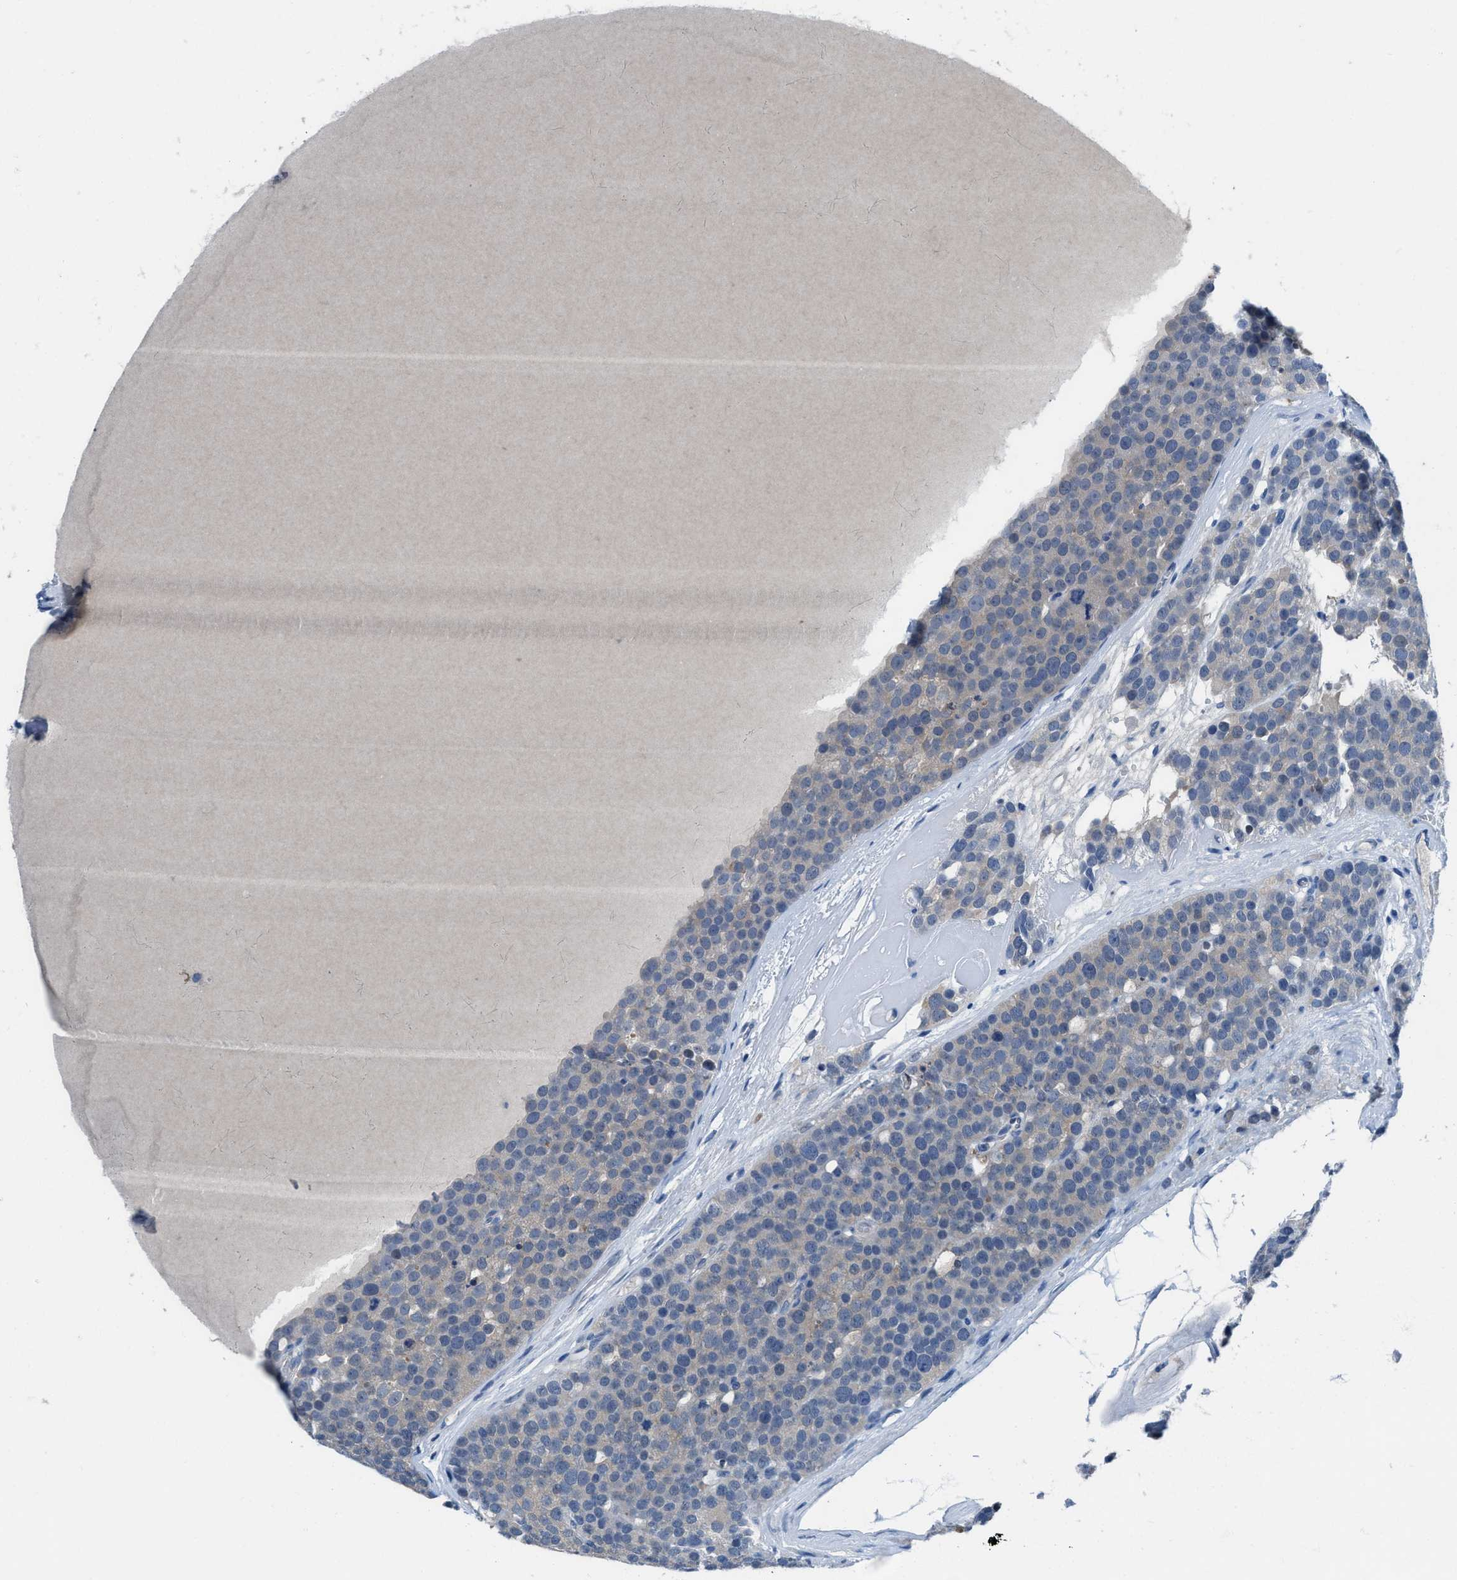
{"staining": {"intensity": "negative", "quantity": "none", "location": "none"}, "tissue": "testis cancer", "cell_type": "Tumor cells", "image_type": "cancer", "snomed": [{"axis": "morphology", "description": "Seminoma, NOS"}, {"axis": "topography", "description": "Testis"}], "caption": "This is an IHC histopathology image of human seminoma (testis). There is no staining in tumor cells.", "gene": "NUDT5", "patient": {"sex": "male", "age": 71}}